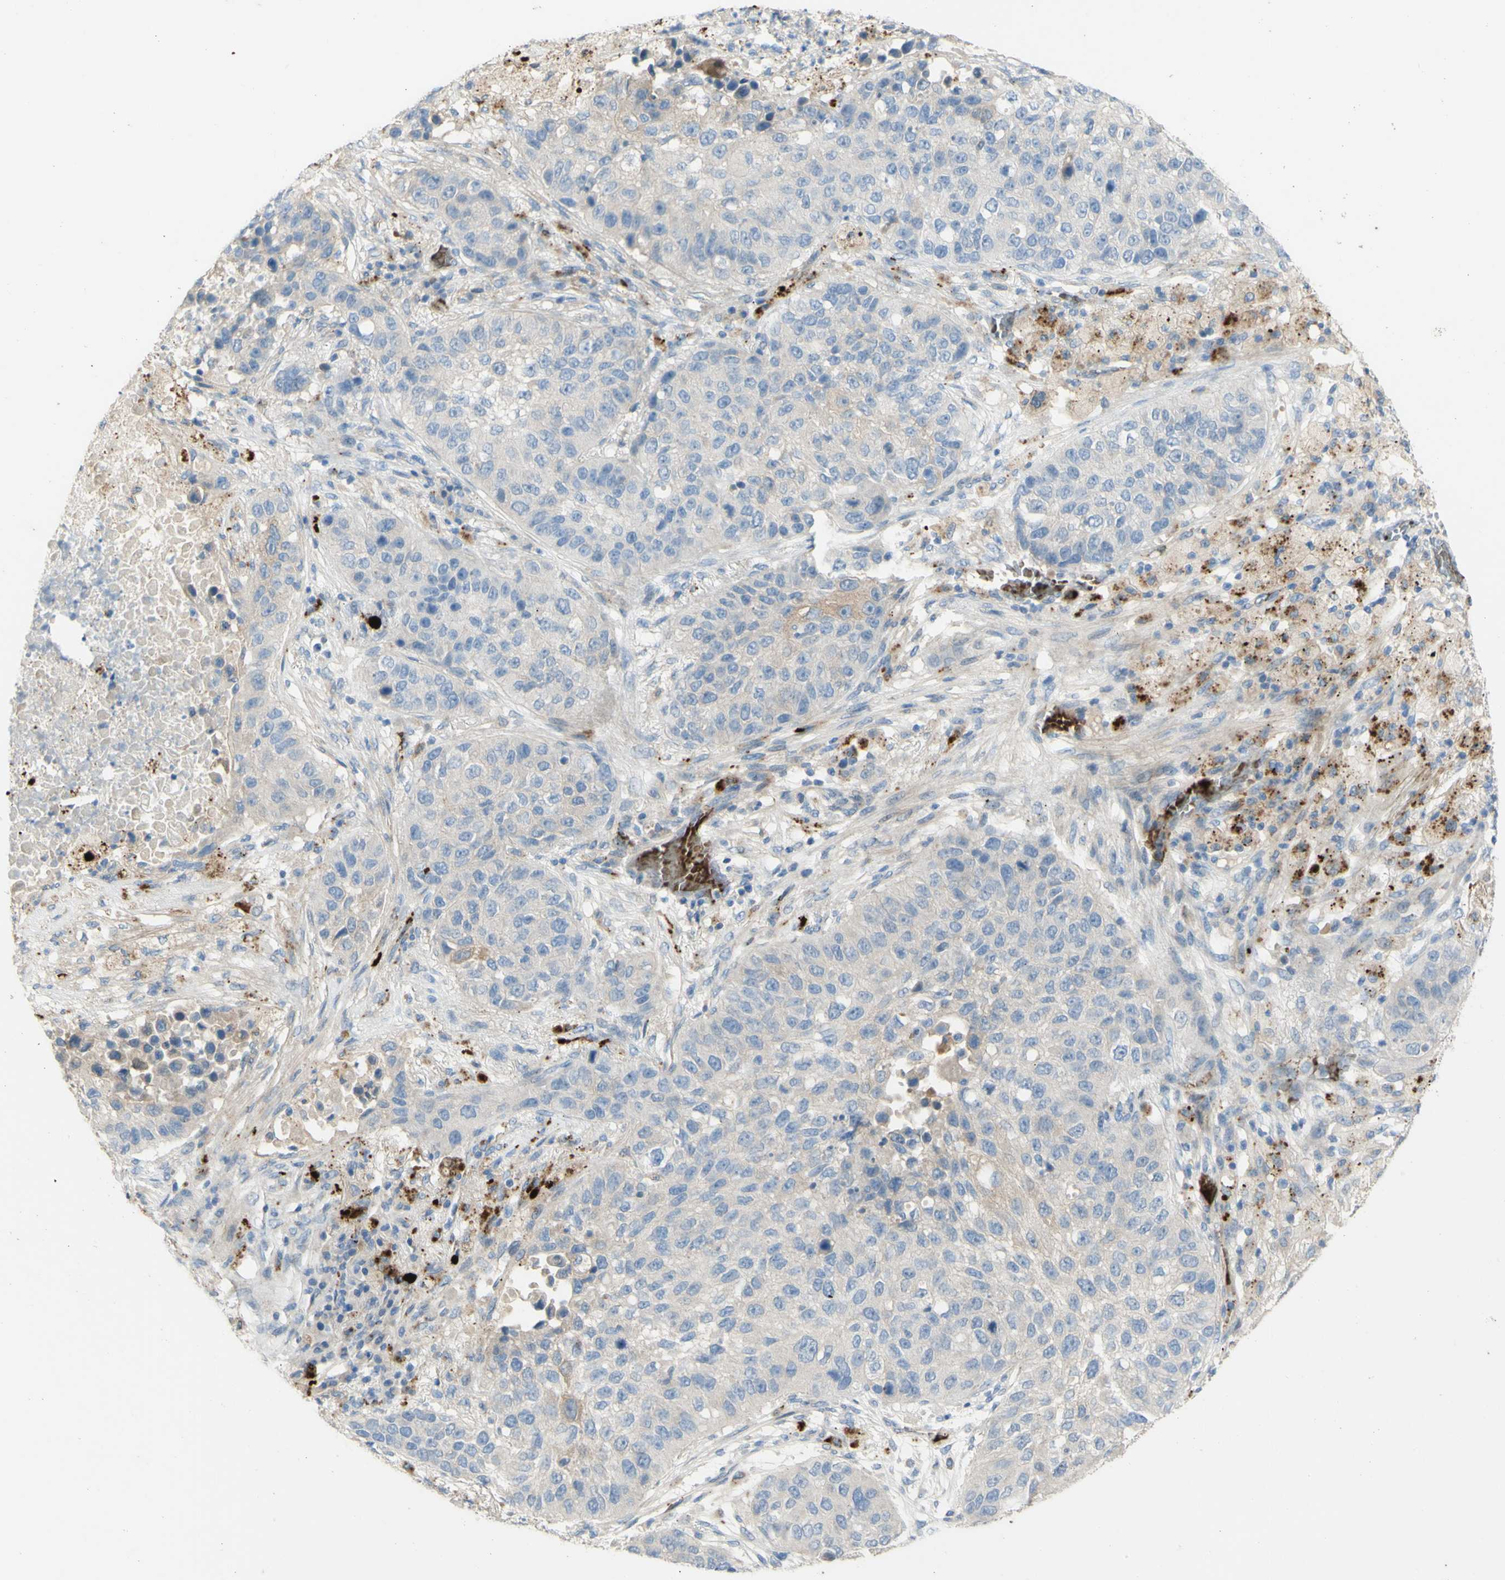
{"staining": {"intensity": "weak", "quantity": "<25%", "location": "cytoplasmic/membranous"}, "tissue": "lung cancer", "cell_type": "Tumor cells", "image_type": "cancer", "snomed": [{"axis": "morphology", "description": "Squamous cell carcinoma, NOS"}, {"axis": "topography", "description": "Lung"}], "caption": "A photomicrograph of human squamous cell carcinoma (lung) is negative for staining in tumor cells. (DAB (3,3'-diaminobenzidine) immunohistochemistry (IHC) visualized using brightfield microscopy, high magnification).", "gene": "GAN", "patient": {"sex": "male", "age": 57}}